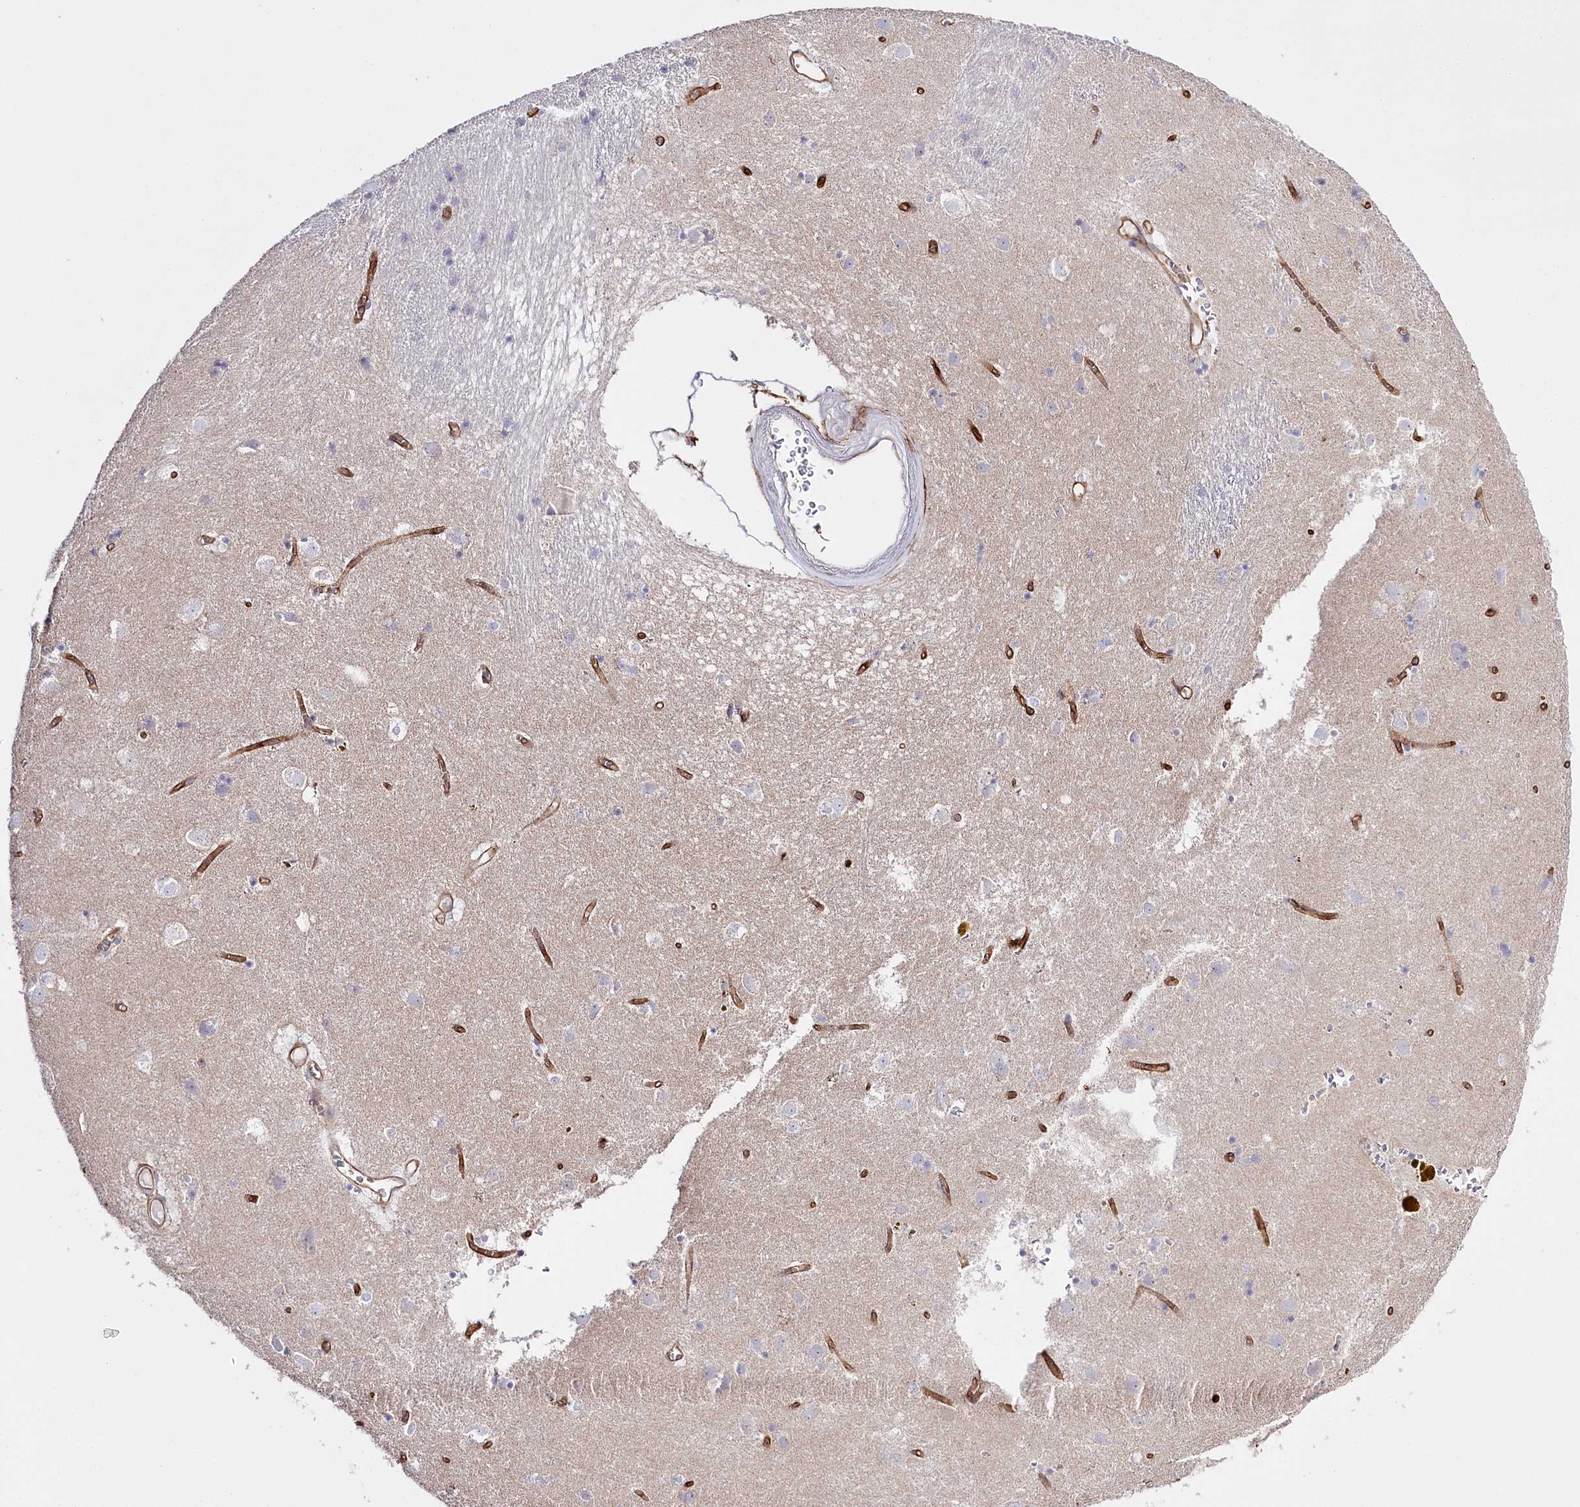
{"staining": {"intensity": "negative", "quantity": "none", "location": "none"}, "tissue": "caudate", "cell_type": "Glial cells", "image_type": "normal", "snomed": [{"axis": "morphology", "description": "Normal tissue, NOS"}, {"axis": "topography", "description": "Lateral ventricle wall"}], "caption": "Protein analysis of unremarkable caudate reveals no significant positivity in glial cells.", "gene": "SLC39A10", "patient": {"sex": "male", "age": 70}}